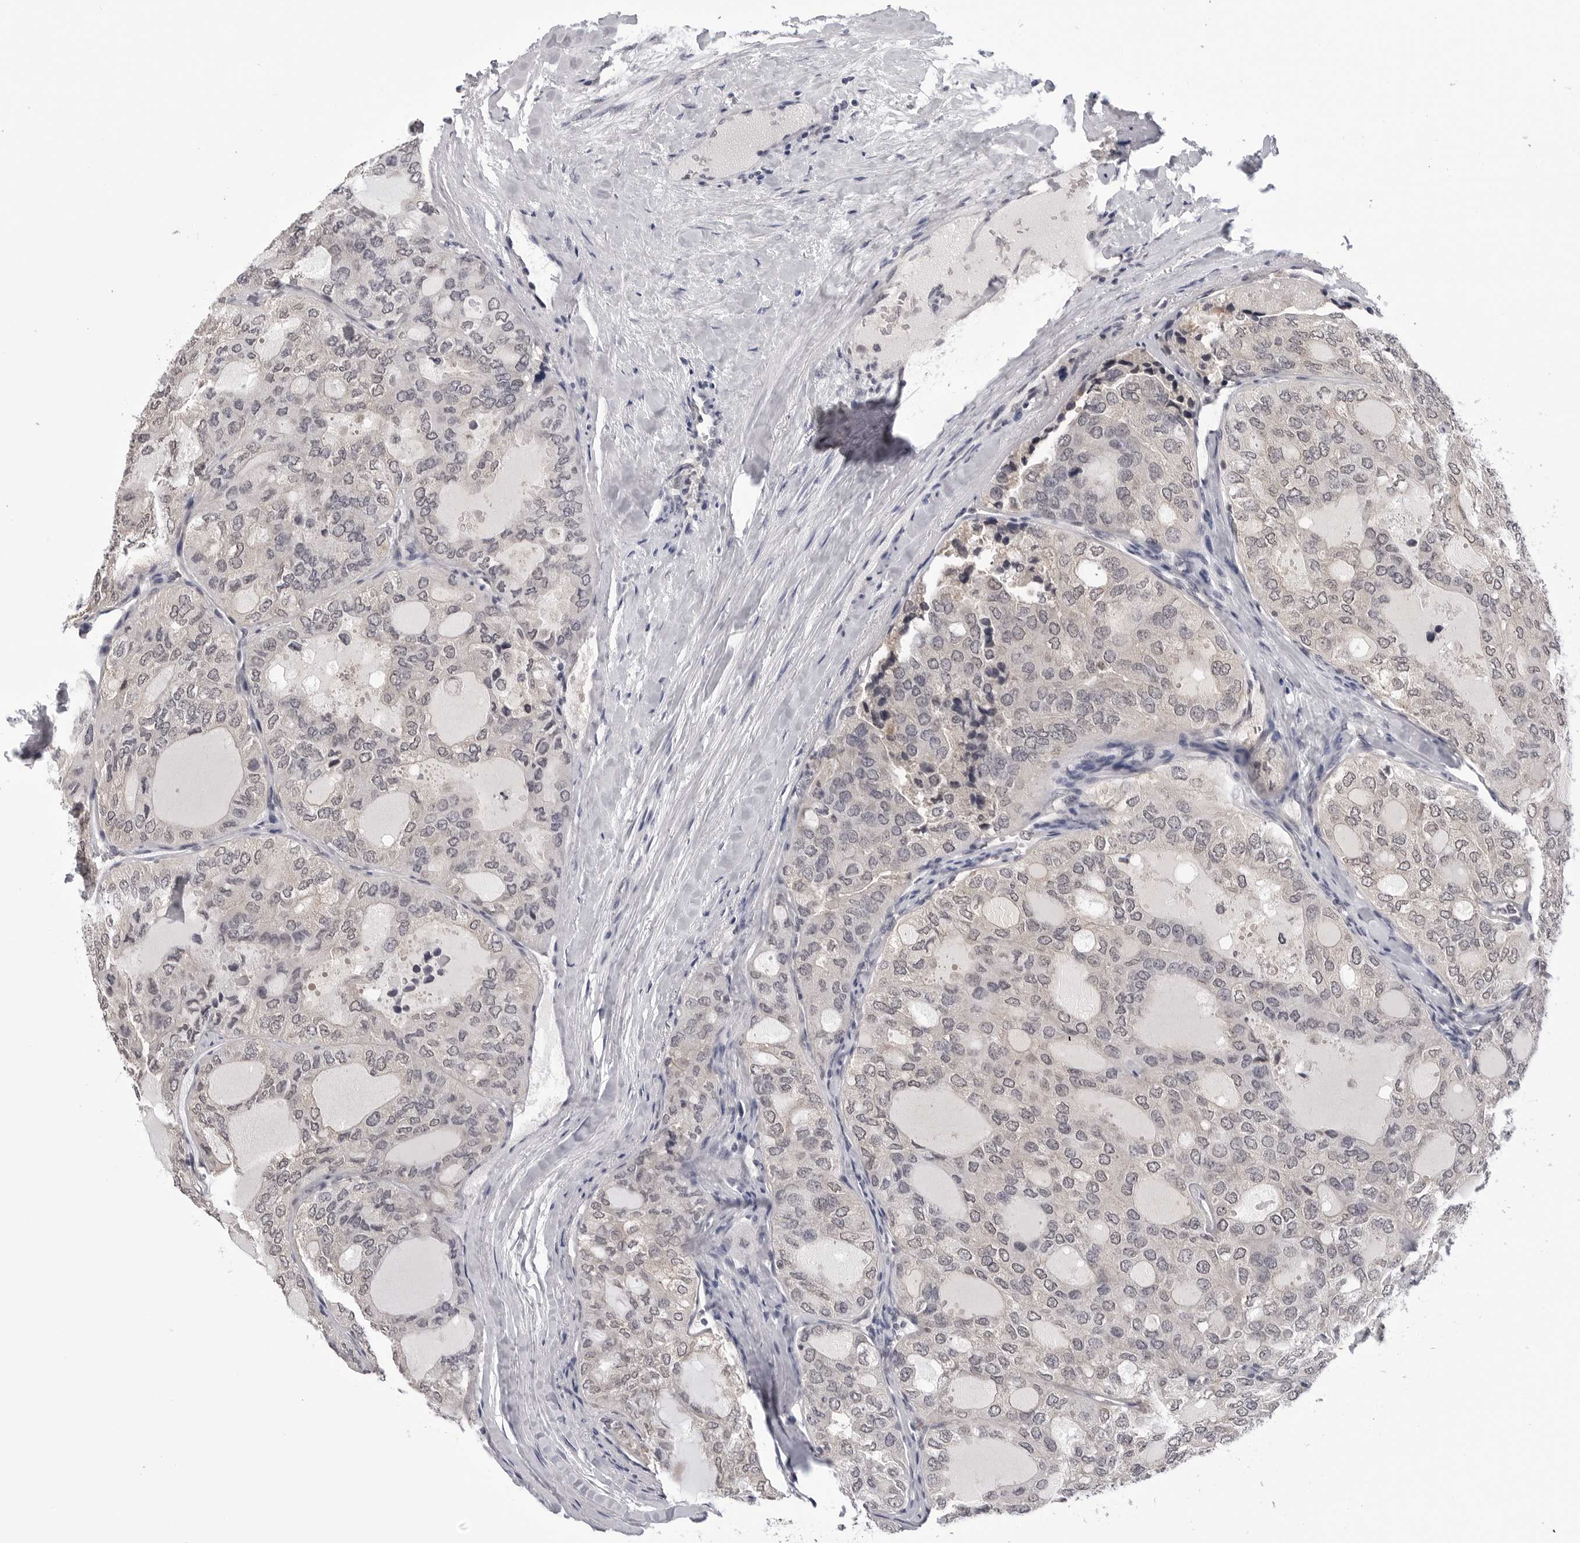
{"staining": {"intensity": "negative", "quantity": "none", "location": "none"}, "tissue": "thyroid cancer", "cell_type": "Tumor cells", "image_type": "cancer", "snomed": [{"axis": "morphology", "description": "Follicular adenoma carcinoma, NOS"}, {"axis": "topography", "description": "Thyroid gland"}], "caption": "Tumor cells show no significant positivity in thyroid cancer (follicular adenoma carcinoma).", "gene": "CDK20", "patient": {"sex": "male", "age": 75}}